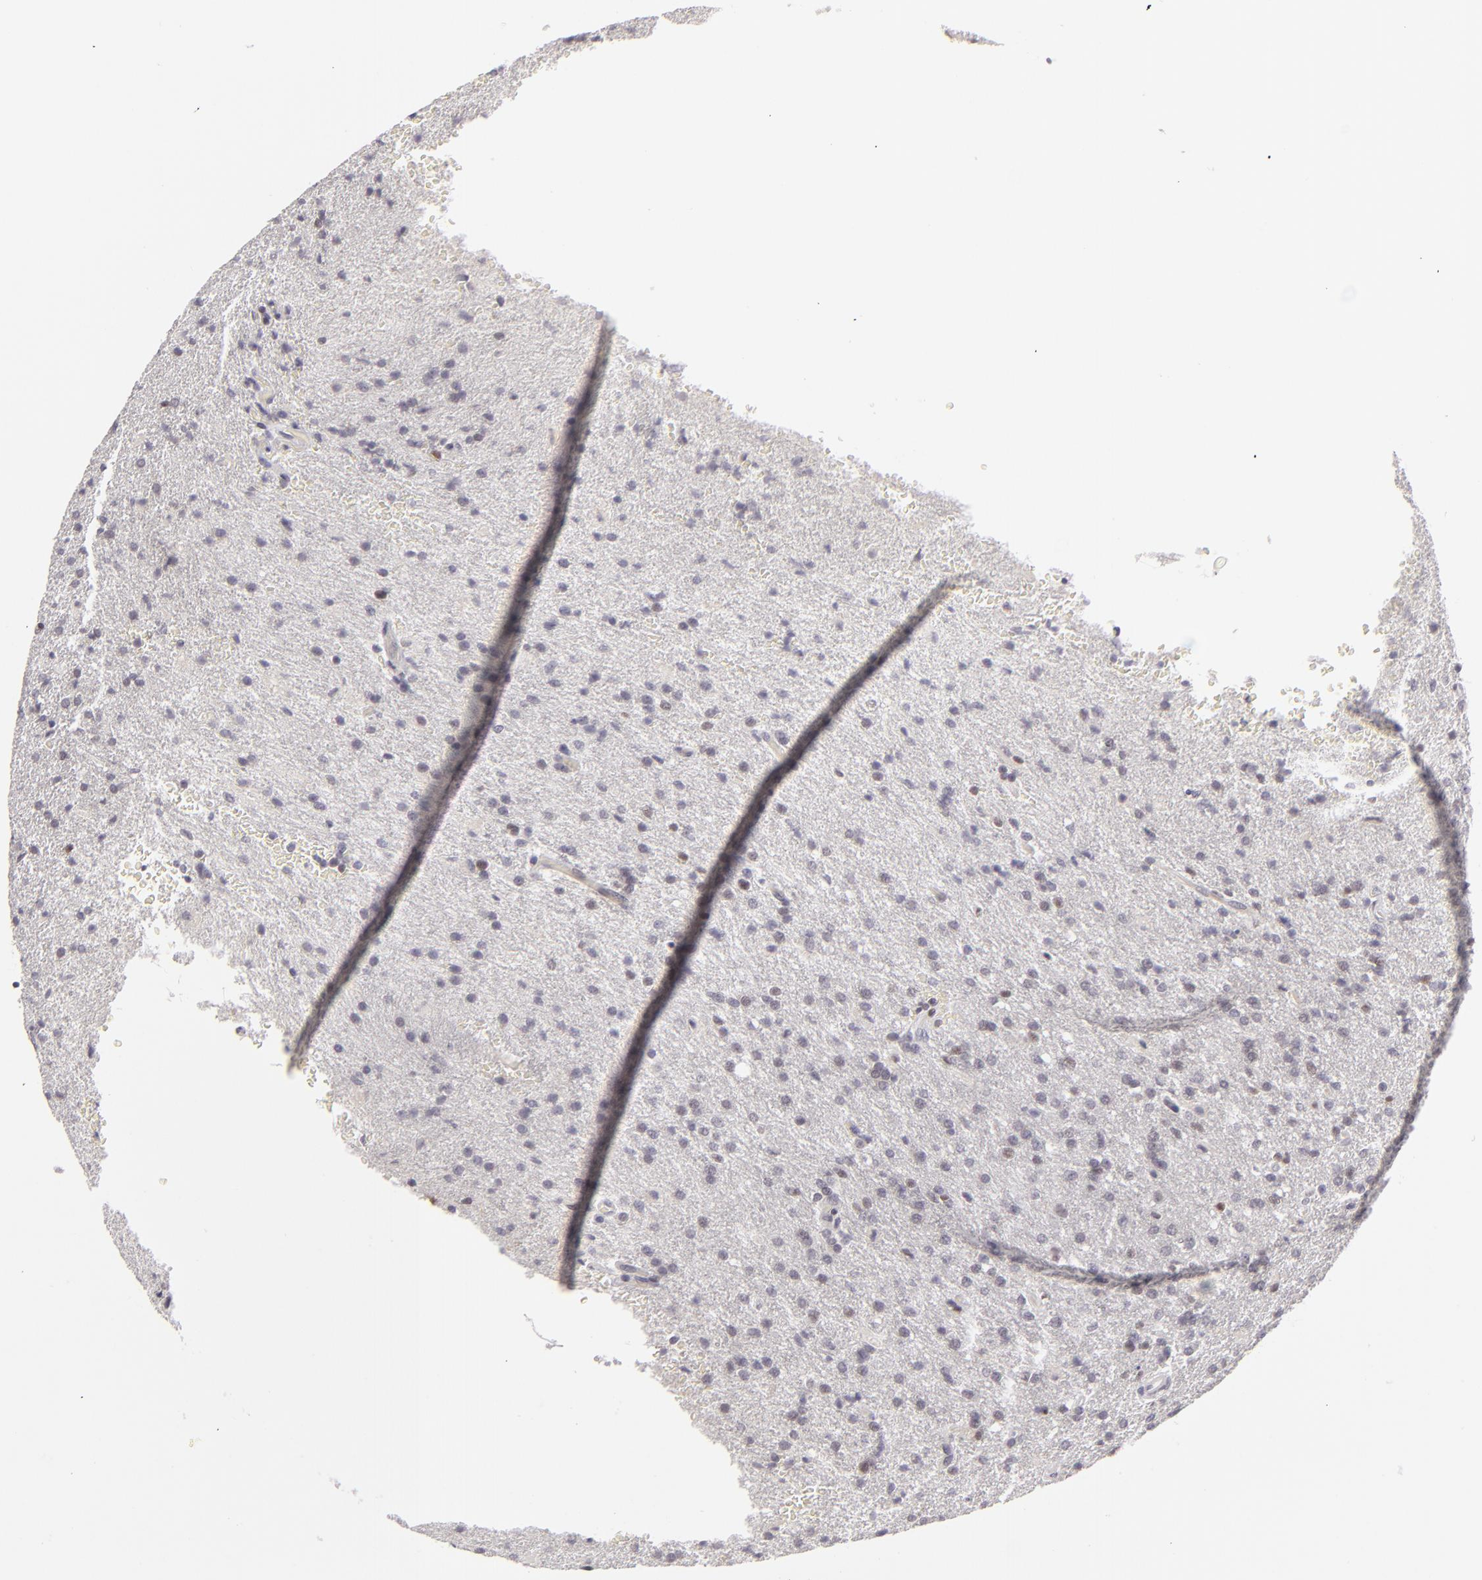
{"staining": {"intensity": "negative", "quantity": "none", "location": "none"}, "tissue": "glioma", "cell_type": "Tumor cells", "image_type": "cancer", "snomed": [{"axis": "morphology", "description": "Glioma, malignant, High grade"}, {"axis": "topography", "description": "Brain"}], "caption": "This photomicrograph is of glioma stained with immunohistochemistry to label a protein in brown with the nuclei are counter-stained blue. There is no expression in tumor cells.", "gene": "SIX1", "patient": {"sex": "male", "age": 68}}